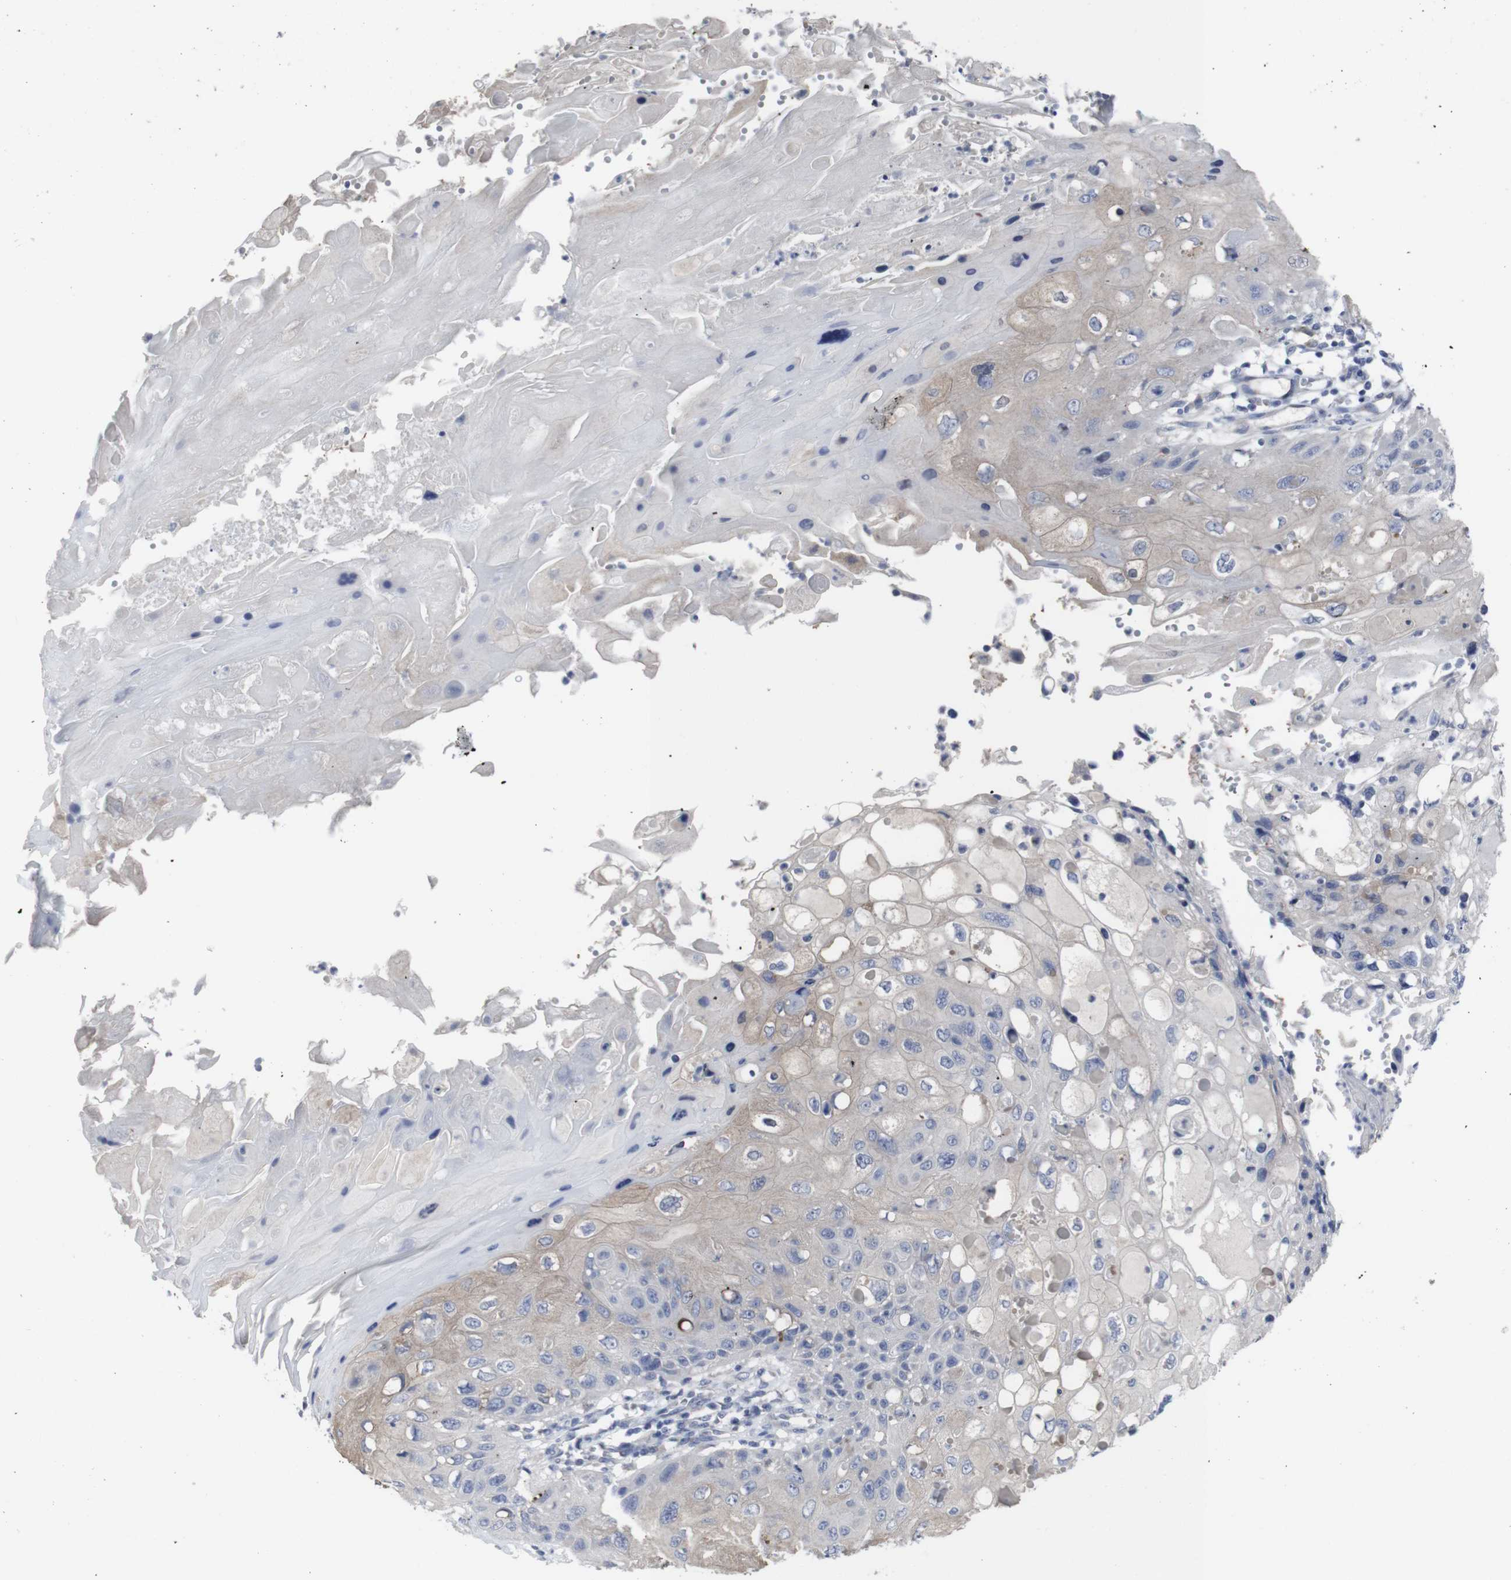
{"staining": {"intensity": "negative", "quantity": "none", "location": "none"}, "tissue": "cervical cancer", "cell_type": "Tumor cells", "image_type": "cancer", "snomed": [{"axis": "morphology", "description": "Squamous cell carcinoma, NOS"}, {"axis": "topography", "description": "Cervix"}], "caption": "Protein analysis of cervical squamous cell carcinoma shows no significant expression in tumor cells.", "gene": "SNCG", "patient": {"sex": "female", "age": 70}}